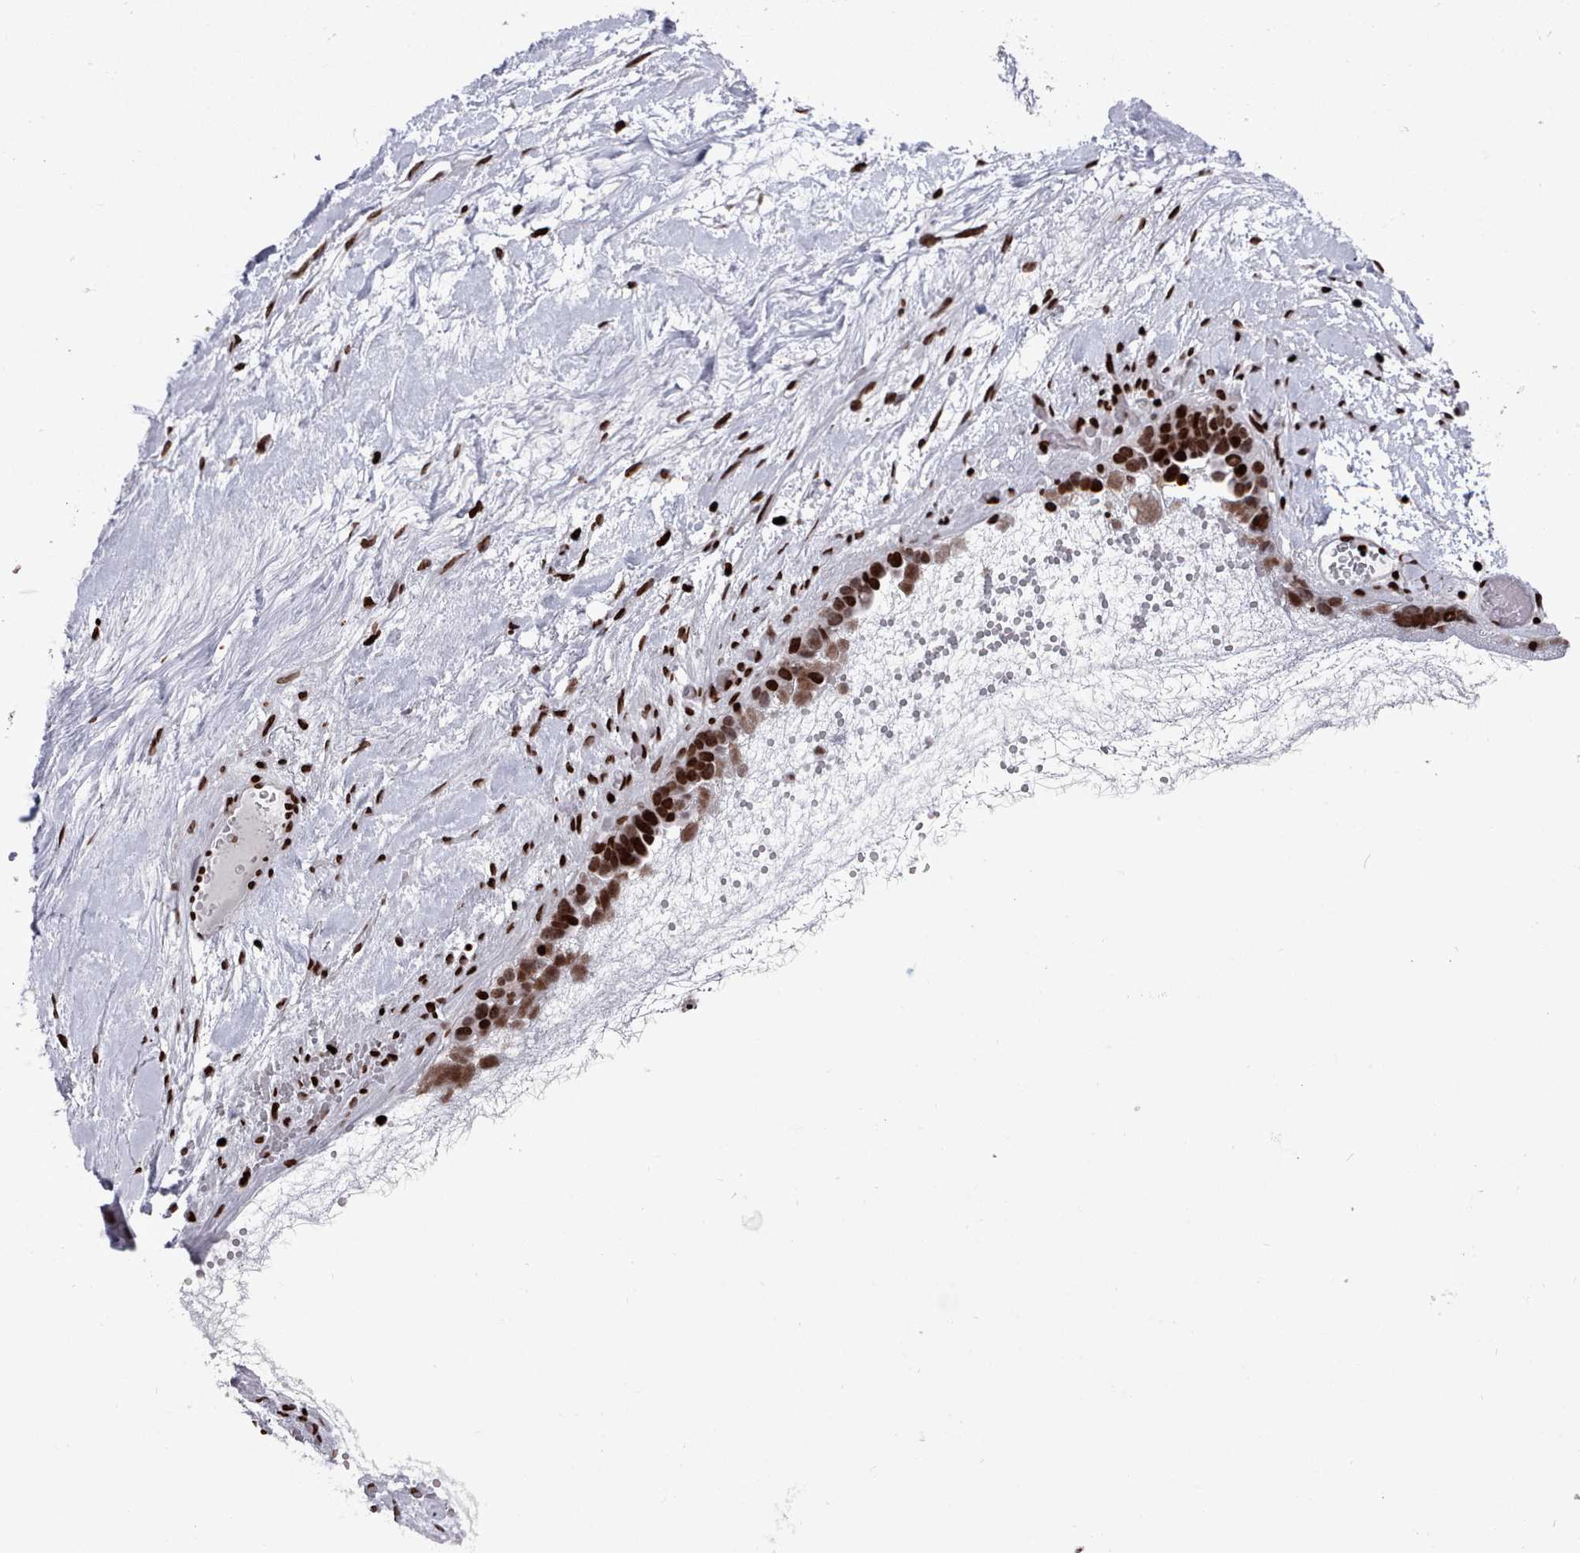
{"staining": {"intensity": "strong", "quantity": ">75%", "location": "nuclear"}, "tissue": "ovarian cancer", "cell_type": "Tumor cells", "image_type": "cancer", "snomed": [{"axis": "morphology", "description": "Cystadenocarcinoma, serous, NOS"}, {"axis": "topography", "description": "Ovary"}], "caption": "This is an image of immunohistochemistry staining of ovarian cancer (serous cystadenocarcinoma), which shows strong expression in the nuclear of tumor cells.", "gene": "PCDHB12", "patient": {"sex": "female", "age": 54}}